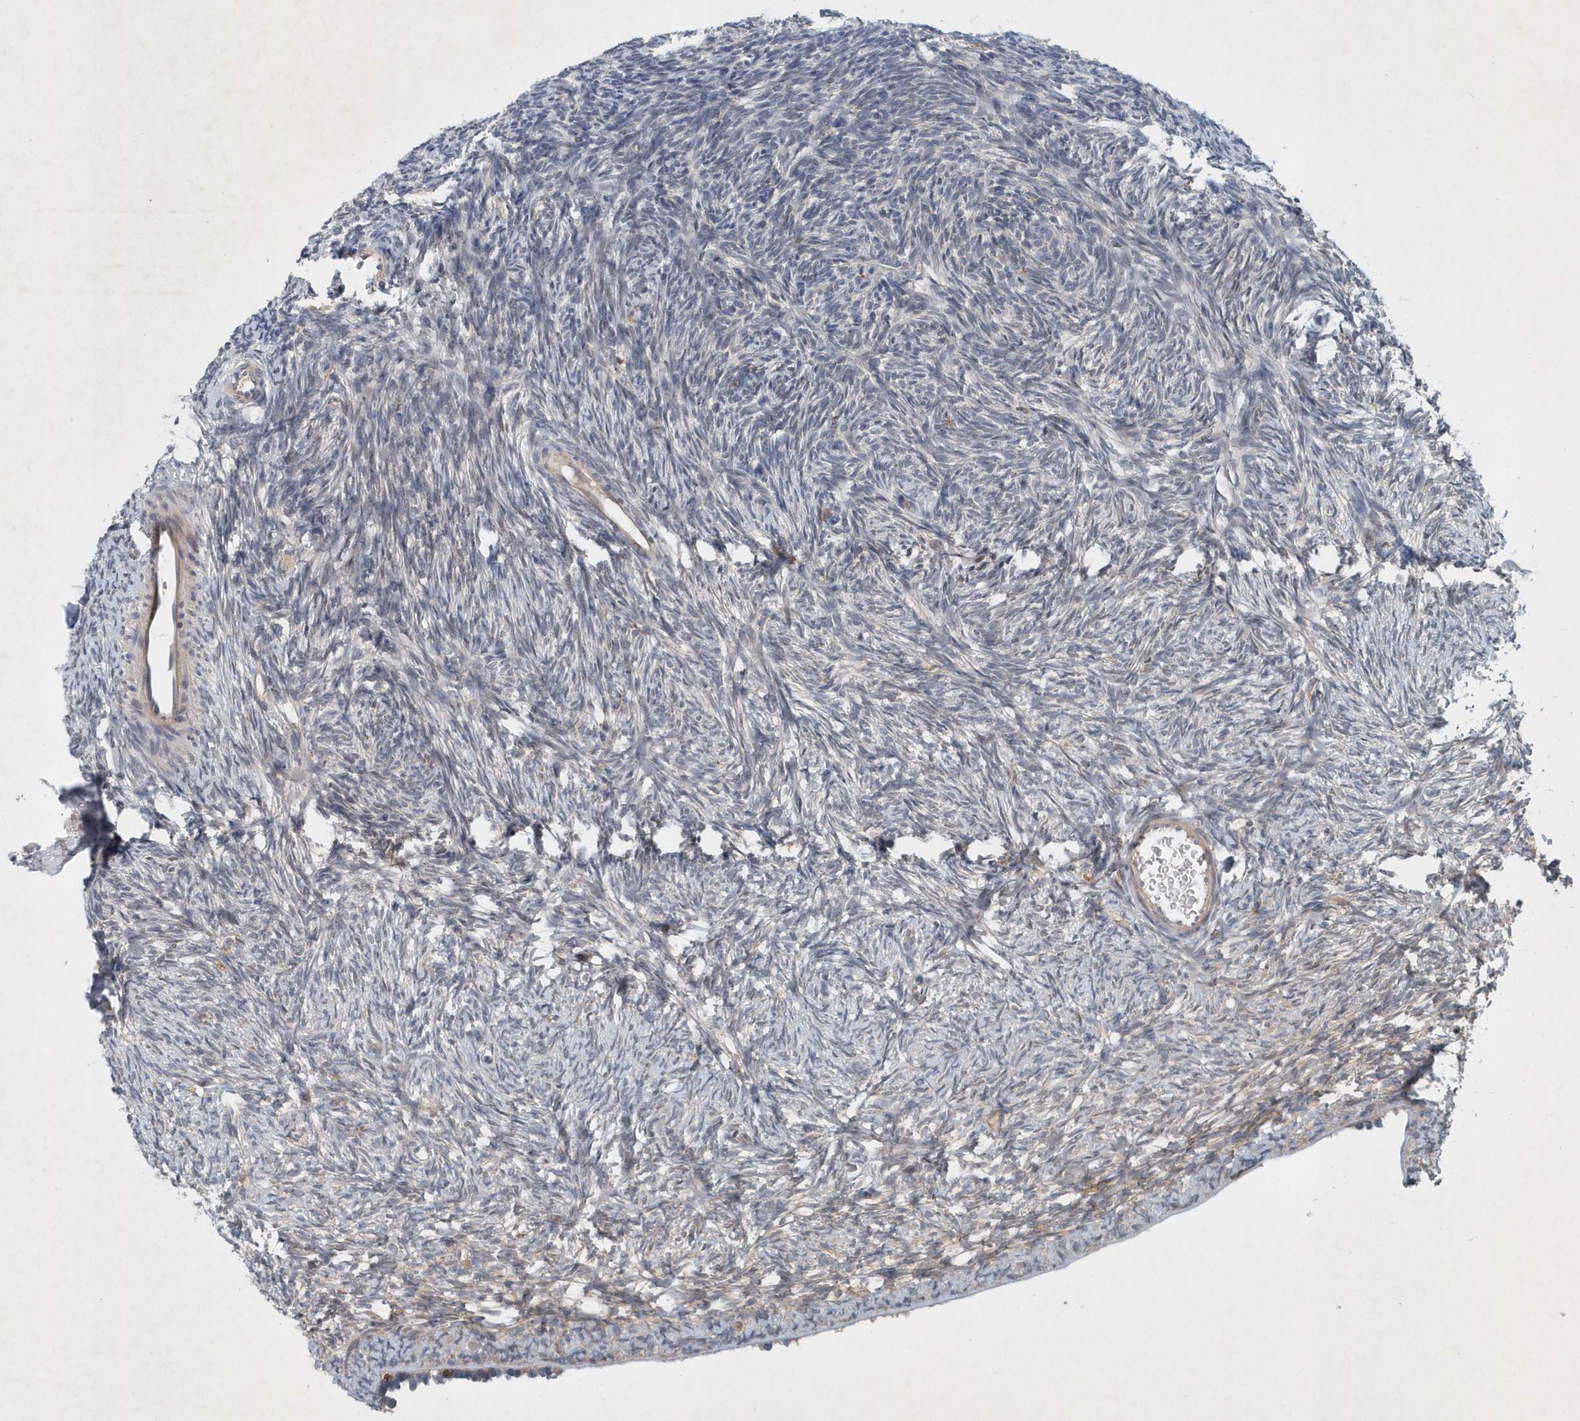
{"staining": {"intensity": "negative", "quantity": "none", "location": "none"}, "tissue": "ovary", "cell_type": "Follicle cells", "image_type": "normal", "snomed": [{"axis": "morphology", "description": "Normal tissue, NOS"}, {"axis": "topography", "description": "Ovary"}], "caption": "This micrograph is of normal ovary stained with immunohistochemistry to label a protein in brown with the nuclei are counter-stained blue. There is no staining in follicle cells. (Brightfield microscopy of DAB immunohistochemistry (IHC) at high magnification).", "gene": "P2RY10", "patient": {"sex": "female", "age": 34}}